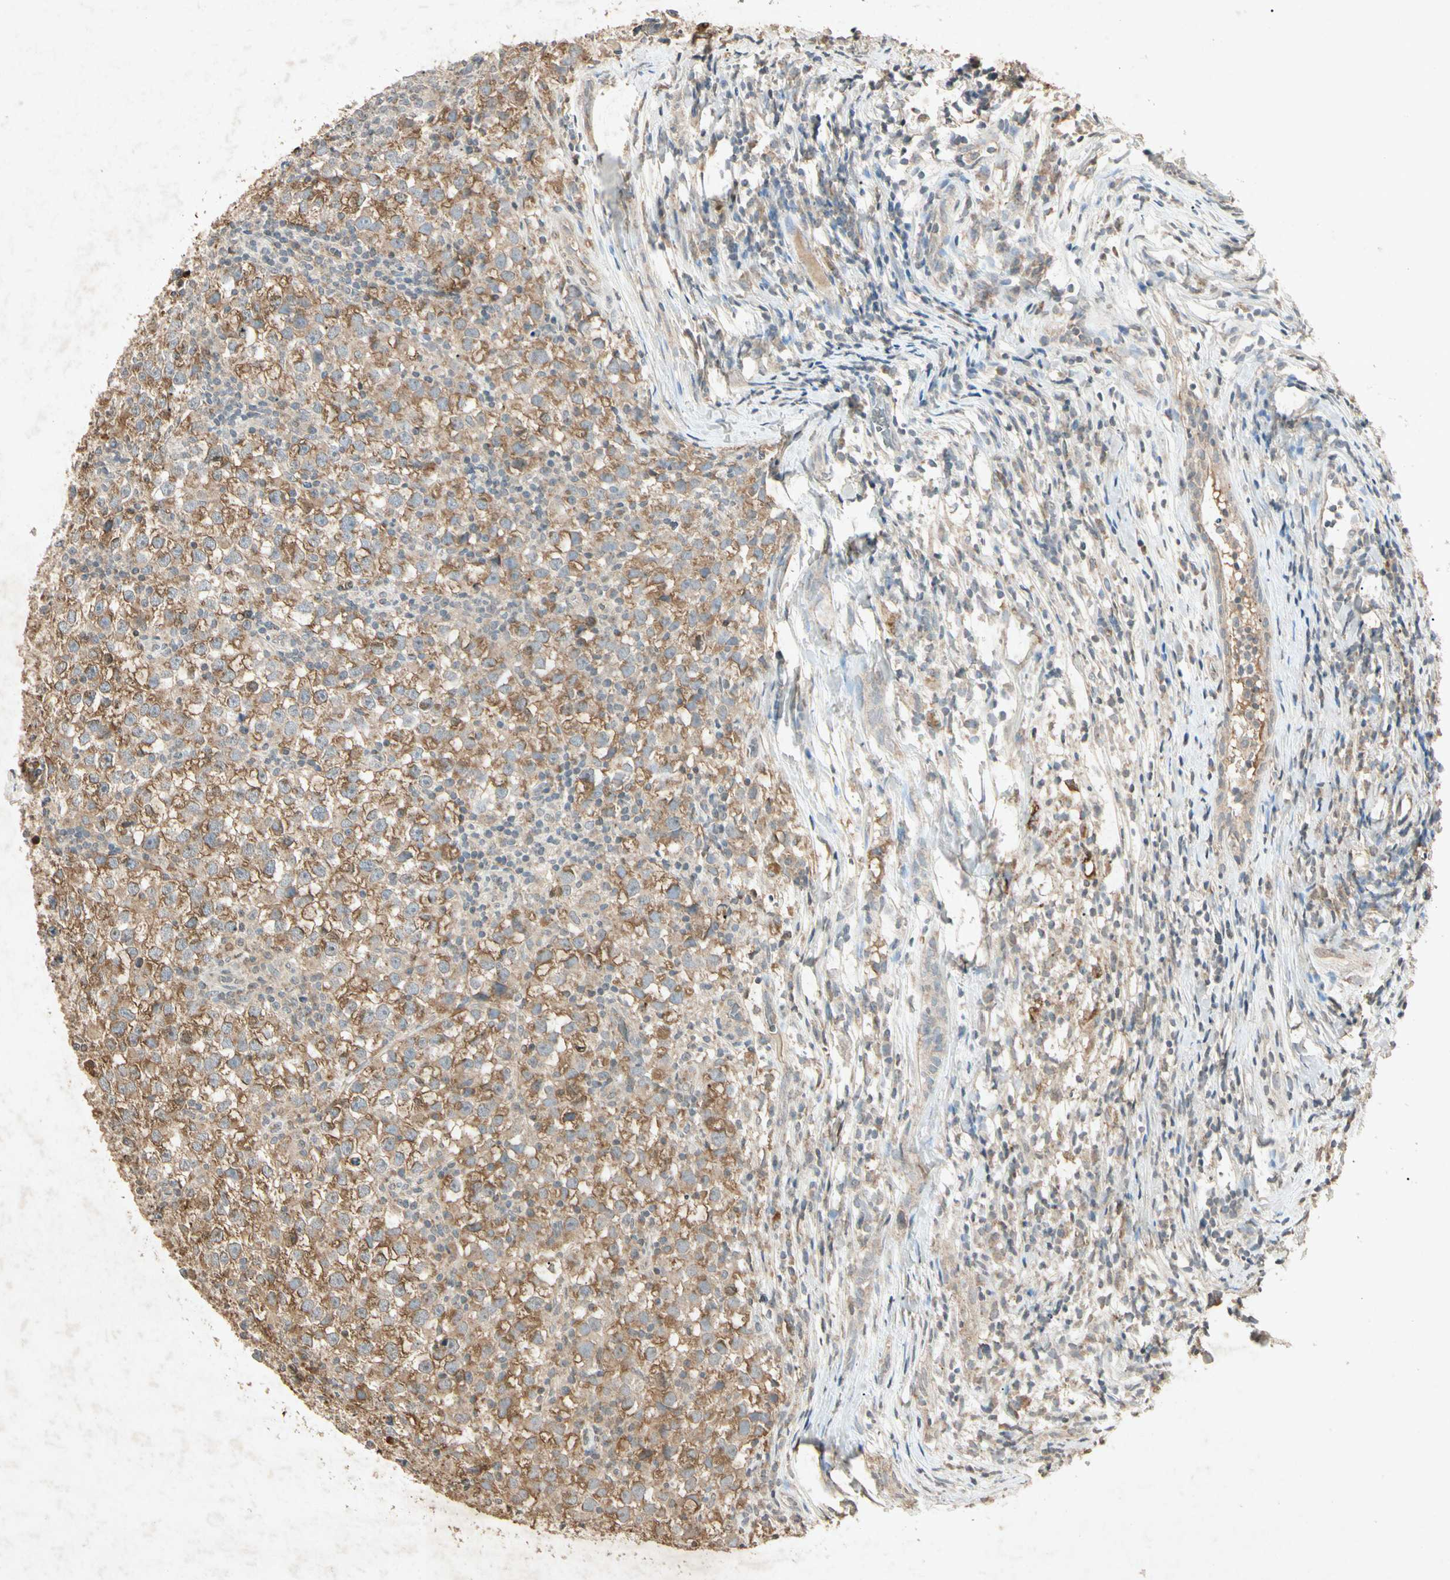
{"staining": {"intensity": "moderate", "quantity": "25%-75%", "location": "cytoplasmic/membranous"}, "tissue": "testis cancer", "cell_type": "Tumor cells", "image_type": "cancer", "snomed": [{"axis": "morphology", "description": "Seminoma, NOS"}, {"axis": "topography", "description": "Testis"}], "caption": "Immunohistochemical staining of testis seminoma displays medium levels of moderate cytoplasmic/membranous staining in about 25%-75% of tumor cells.", "gene": "MSRB1", "patient": {"sex": "male", "age": 65}}